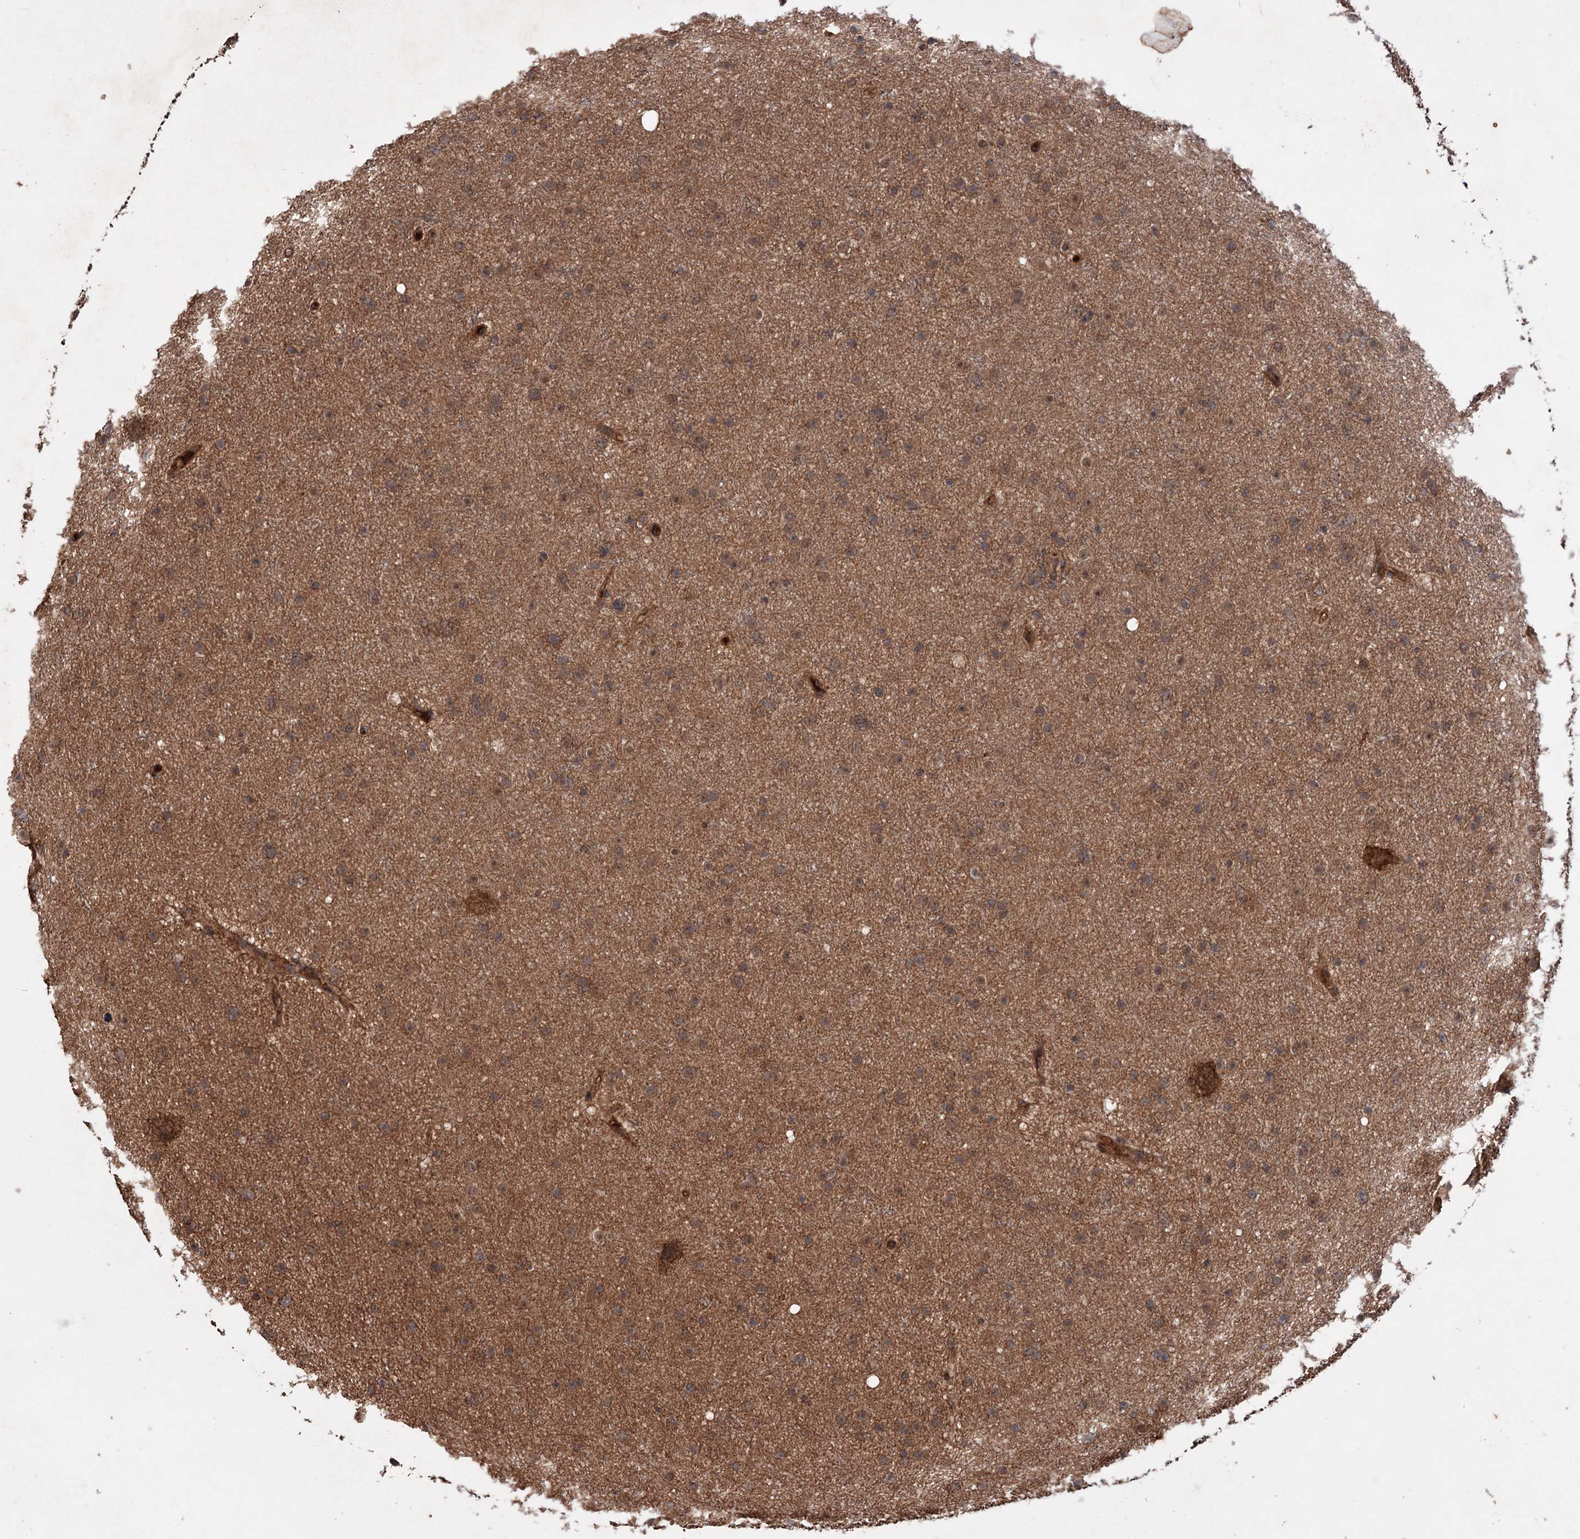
{"staining": {"intensity": "moderate", "quantity": ">75%", "location": "cytoplasmic/membranous"}, "tissue": "glioma", "cell_type": "Tumor cells", "image_type": "cancer", "snomed": [{"axis": "morphology", "description": "Glioma, malignant, Low grade"}, {"axis": "topography", "description": "Cerebral cortex"}], "caption": "The micrograph shows immunohistochemical staining of low-grade glioma (malignant). There is moderate cytoplasmic/membranous positivity is appreciated in approximately >75% of tumor cells.", "gene": "ADK", "patient": {"sex": "female", "age": 39}}